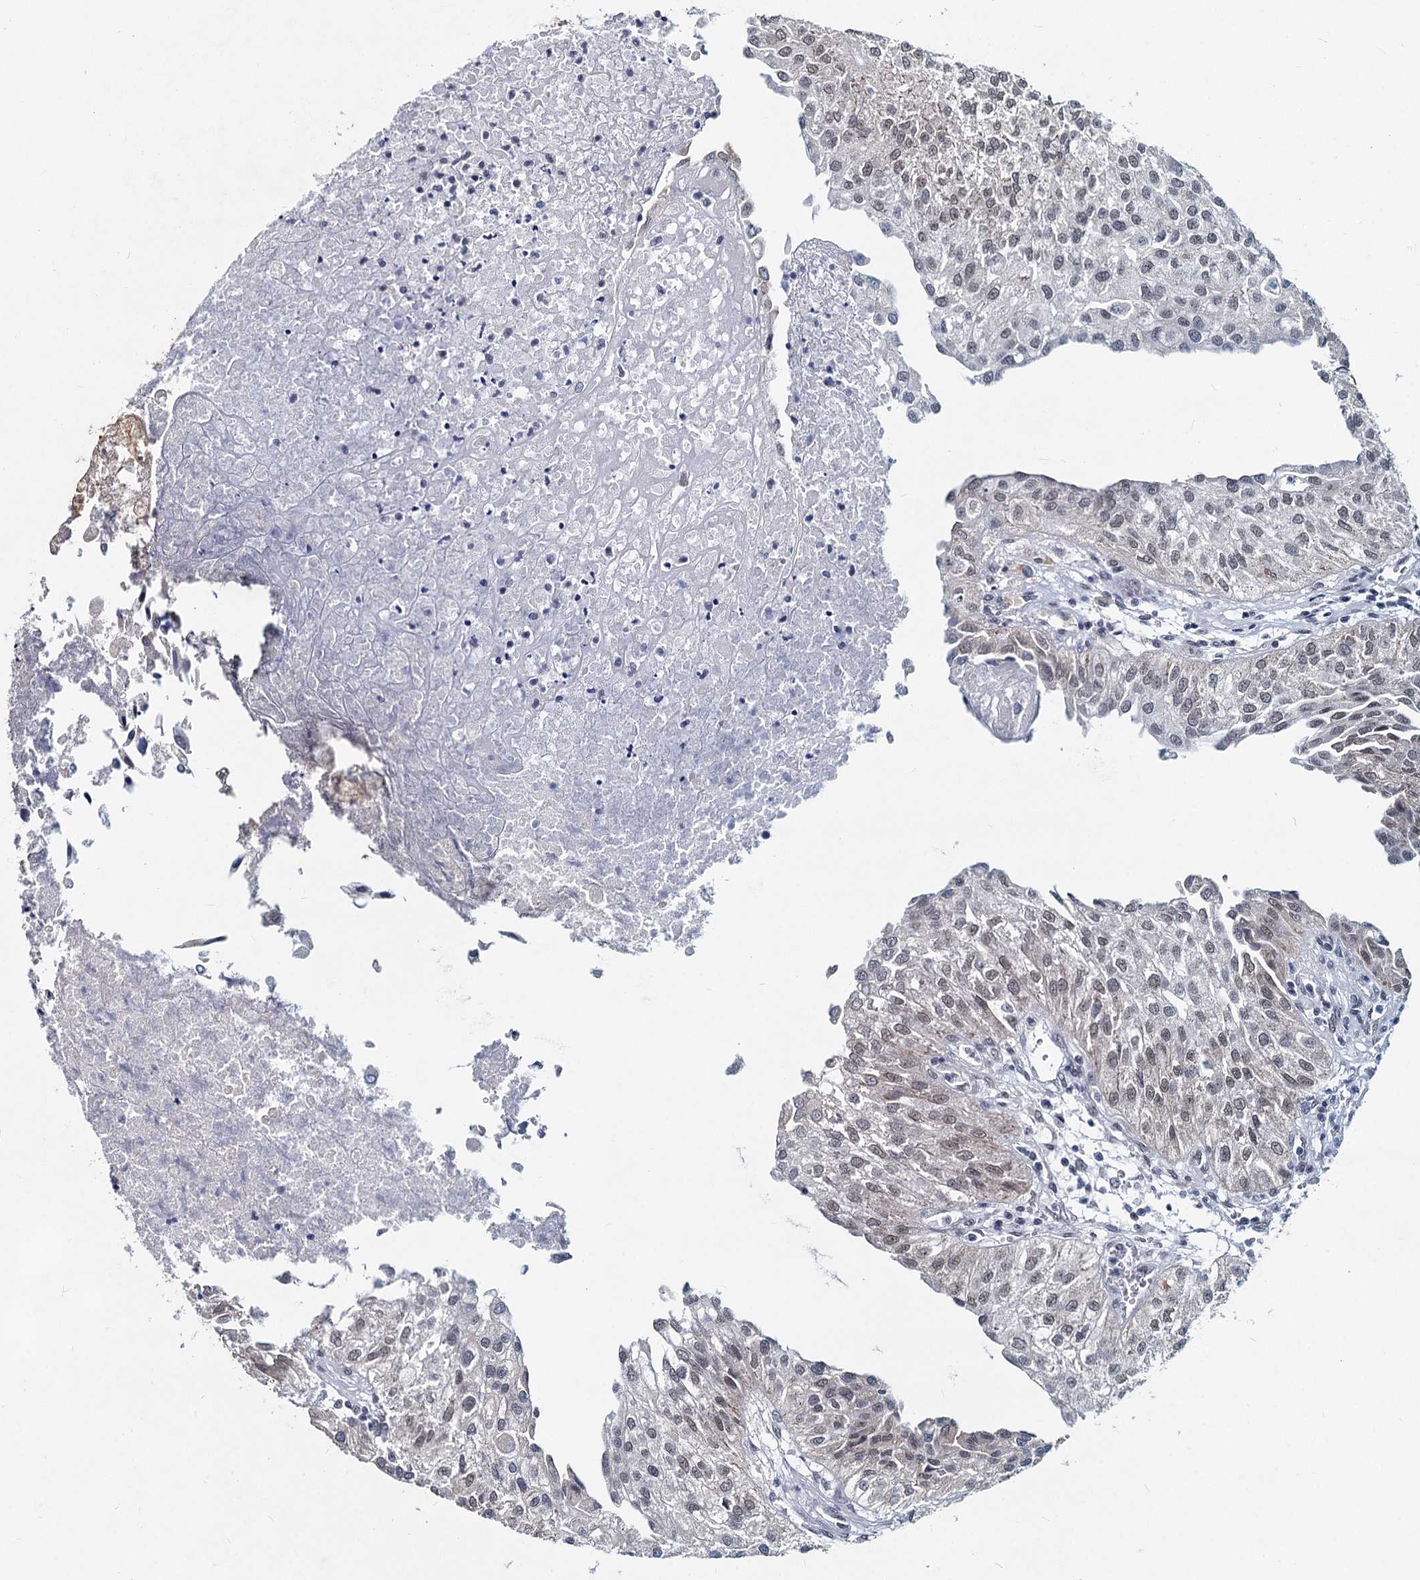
{"staining": {"intensity": "weak", "quantity": "<25%", "location": "nuclear"}, "tissue": "urothelial cancer", "cell_type": "Tumor cells", "image_type": "cancer", "snomed": [{"axis": "morphology", "description": "Urothelial carcinoma, Low grade"}, {"axis": "topography", "description": "Urinary bladder"}], "caption": "Protein analysis of urothelial carcinoma (low-grade) reveals no significant positivity in tumor cells. (Stains: DAB (3,3'-diaminobenzidine) IHC with hematoxylin counter stain, Microscopy: brightfield microscopy at high magnification).", "gene": "METTL14", "patient": {"sex": "female", "age": 89}}